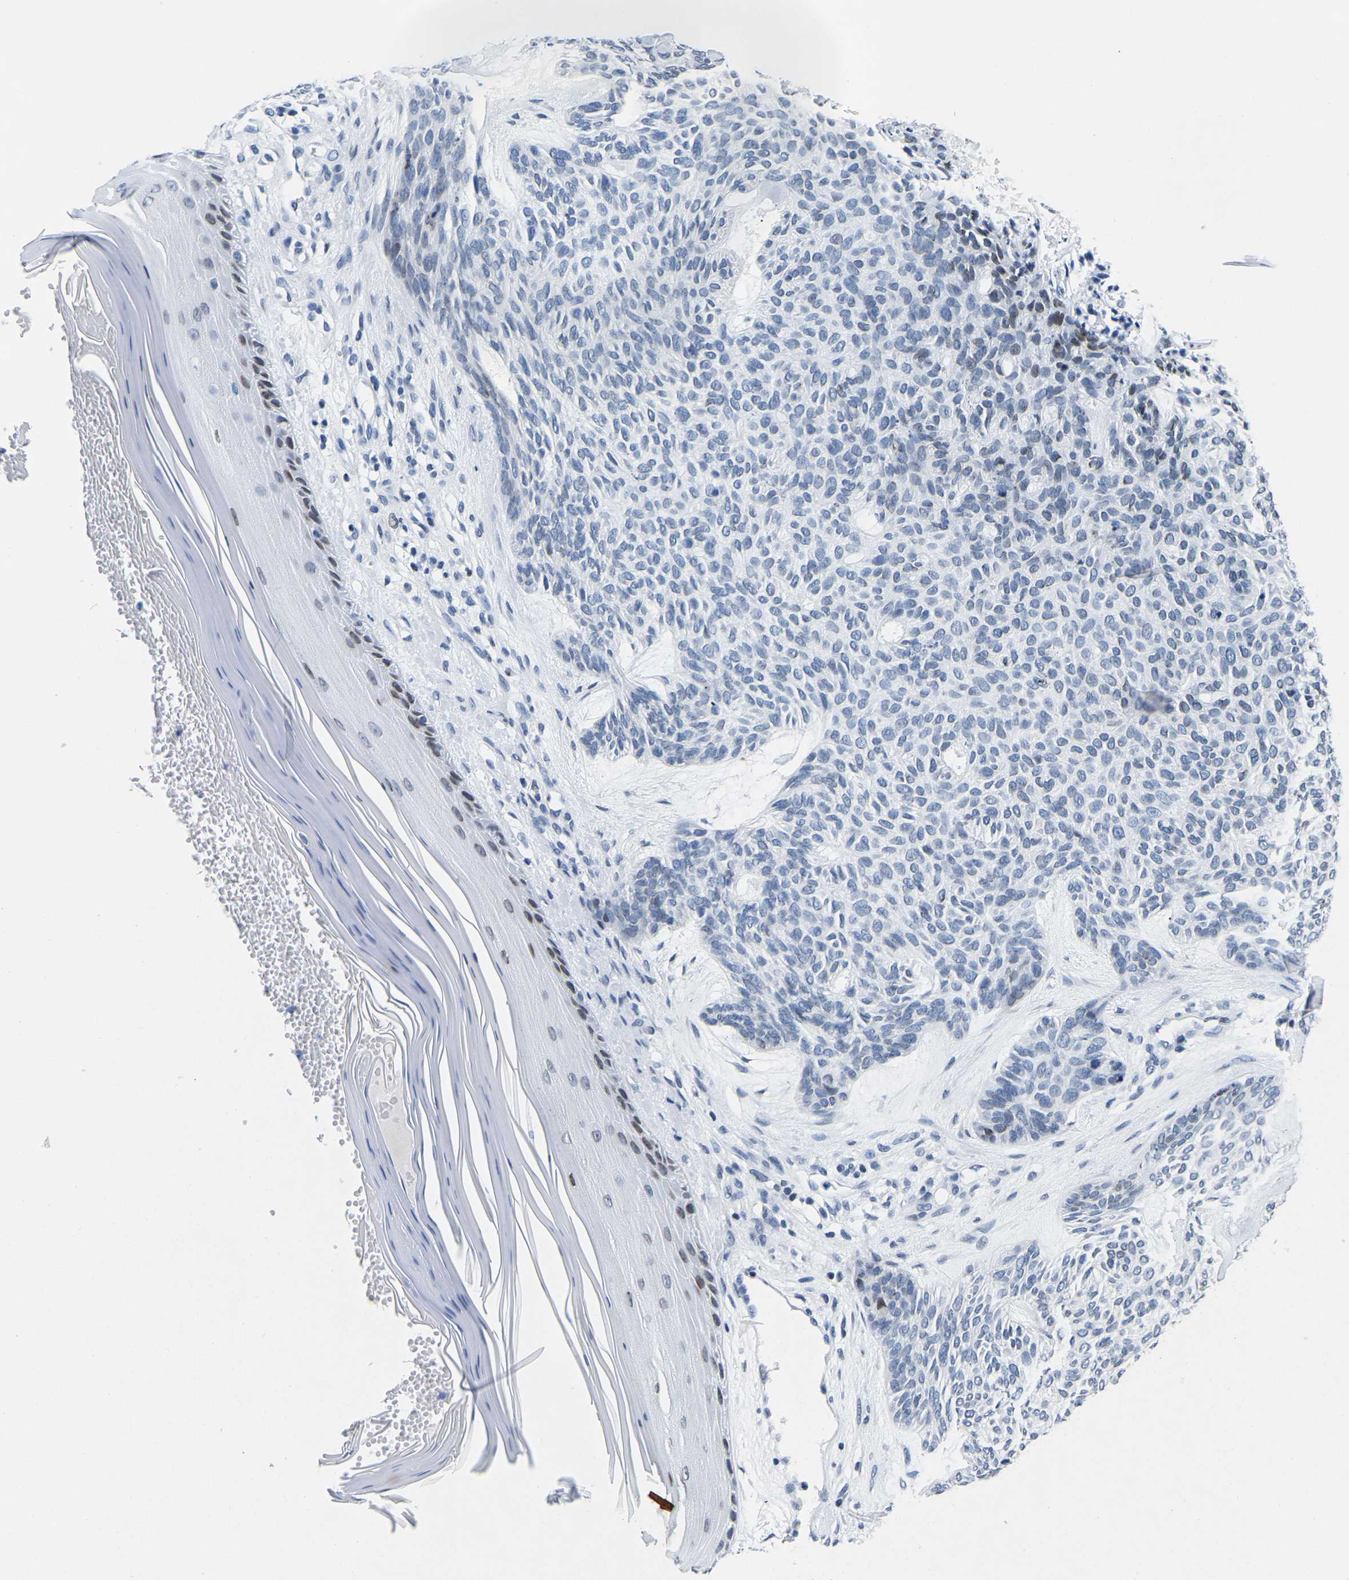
{"staining": {"intensity": "weak", "quantity": "<25%", "location": "nuclear"}, "tissue": "skin cancer", "cell_type": "Tumor cells", "image_type": "cancer", "snomed": [{"axis": "morphology", "description": "Basal cell carcinoma"}, {"axis": "topography", "description": "Skin"}], "caption": "Image shows no protein expression in tumor cells of skin cancer (basal cell carcinoma) tissue.", "gene": "UPK3A", "patient": {"sex": "male", "age": 55}}